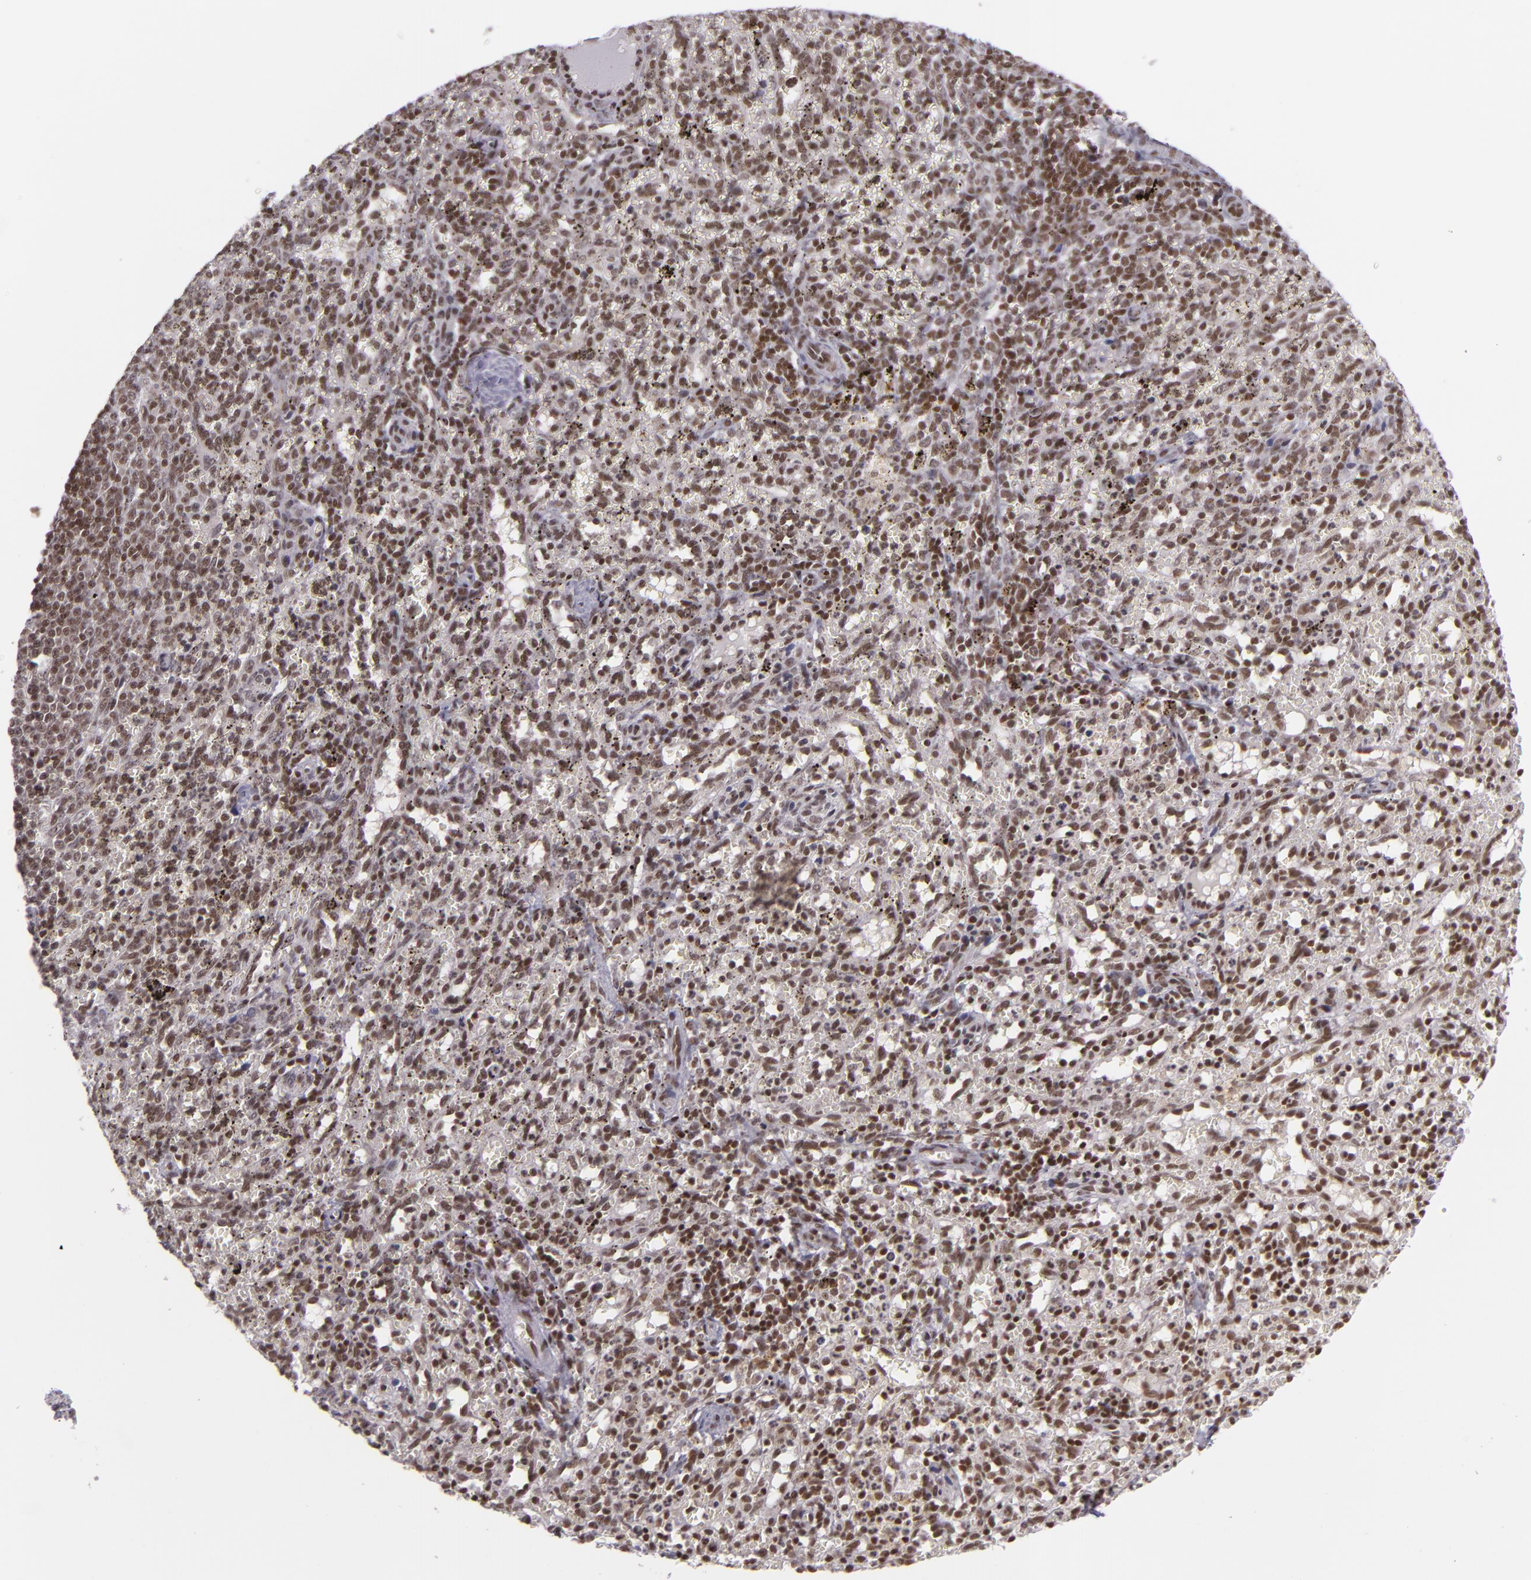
{"staining": {"intensity": "weak", "quantity": "25%-75%", "location": "nuclear"}, "tissue": "spleen", "cell_type": "Cells in red pulp", "image_type": "normal", "snomed": [{"axis": "morphology", "description": "Normal tissue, NOS"}, {"axis": "topography", "description": "Spleen"}], "caption": "This is a photomicrograph of IHC staining of benign spleen, which shows weak positivity in the nuclear of cells in red pulp.", "gene": "ZFX", "patient": {"sex": "female", "age": 10}}